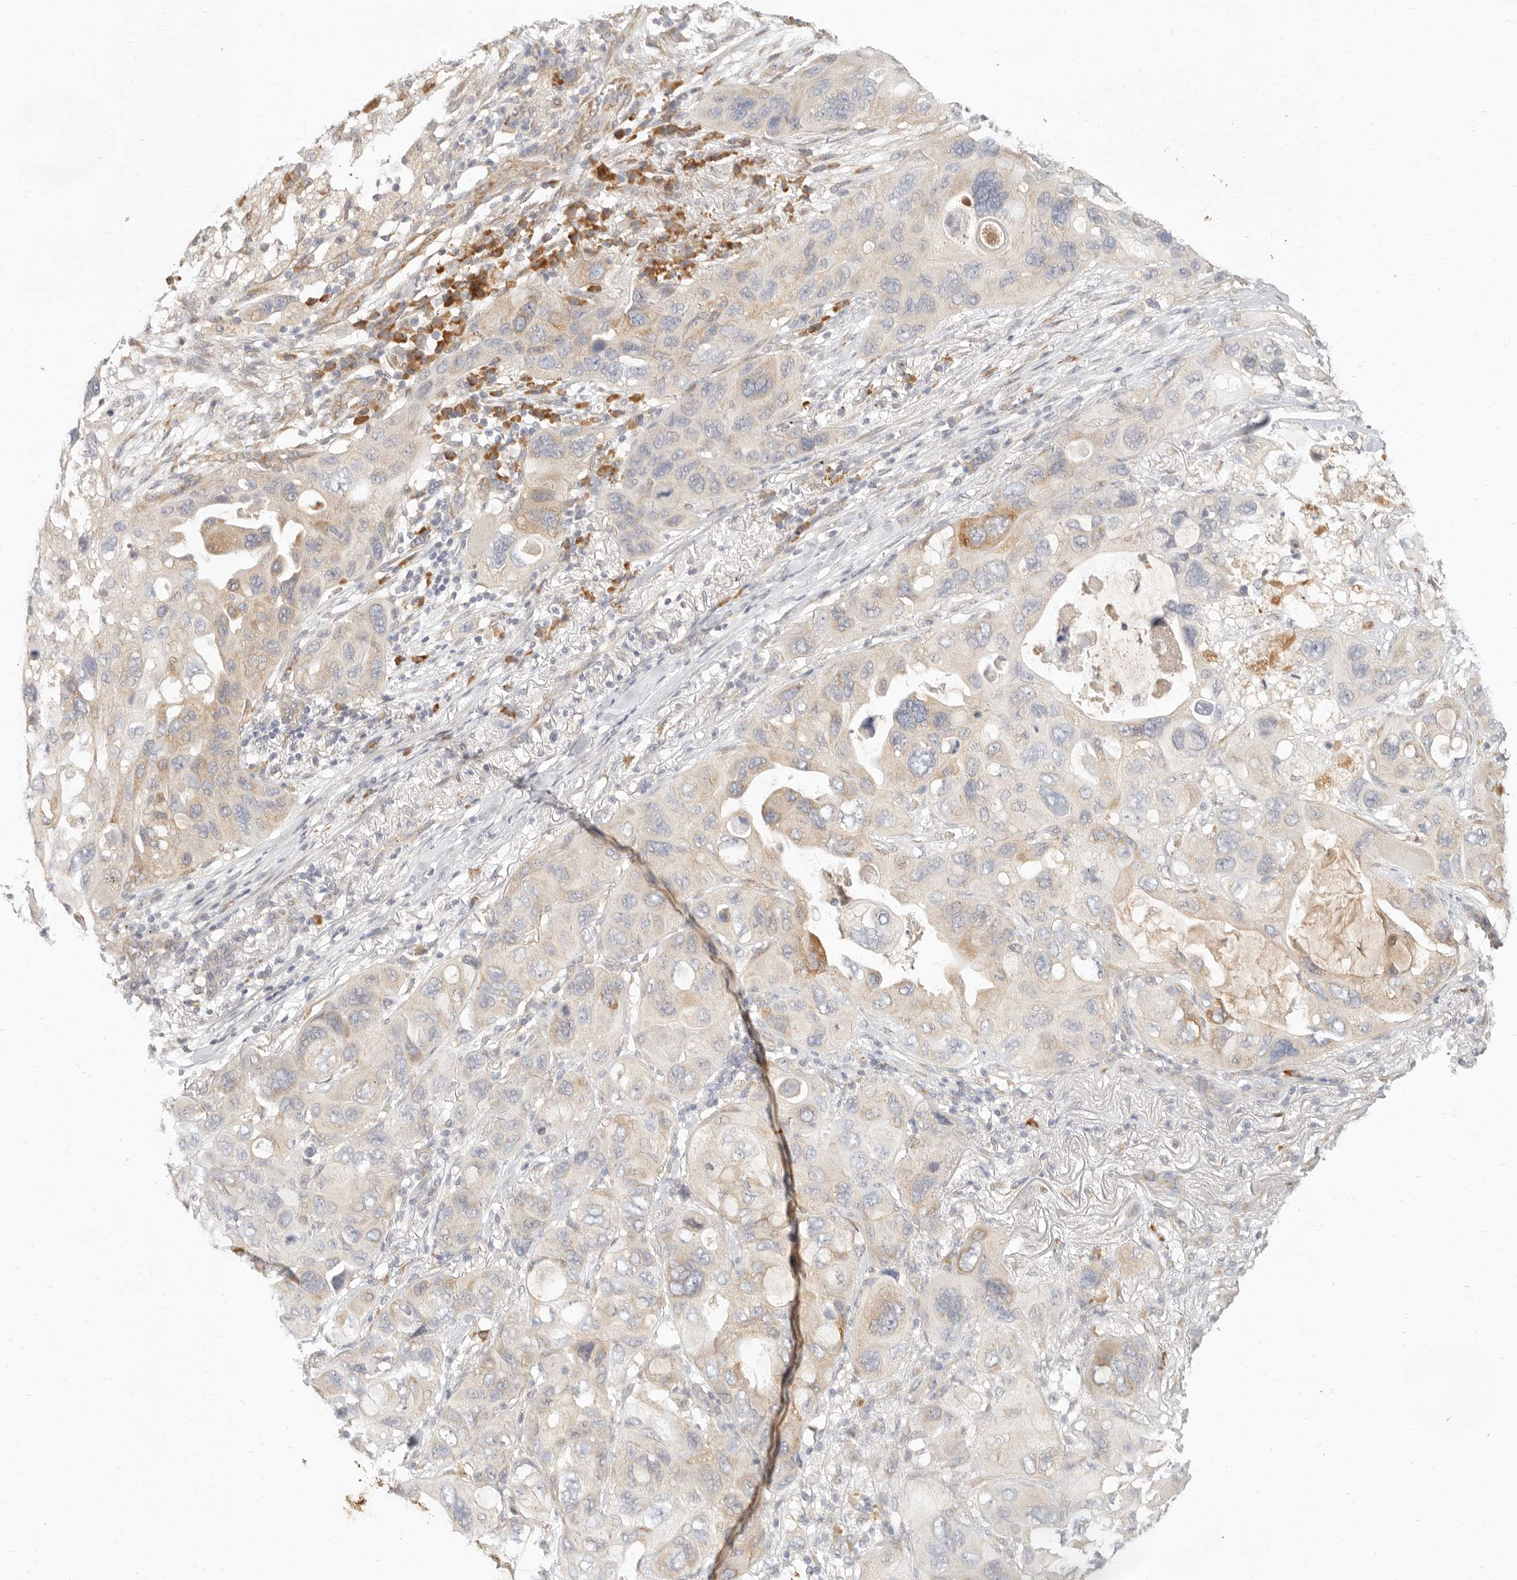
{"staining": {"intensity": "weak", "quantity": "<25%", "location": "cytoplasmic/membranous"}, "tissue": "lung cancer", "cell_type": "Tumor cells", "image_type": "cancer", "snomed": [{"axis": "morphology", "description": "Squamous cell carcinoma, NOS"}, {"axis": "topography", "description": "Lung"}], "caption": "Squamous cell carcinoma (lung) was stained to show a protein in brown. There is no significant expression in tumor cells. (DAB (3,3'-diaminobenzidine) immunohistochemistry, high magnification).", "gene": "PABPC4", "patient": {"sex": "female", "age": 73}}